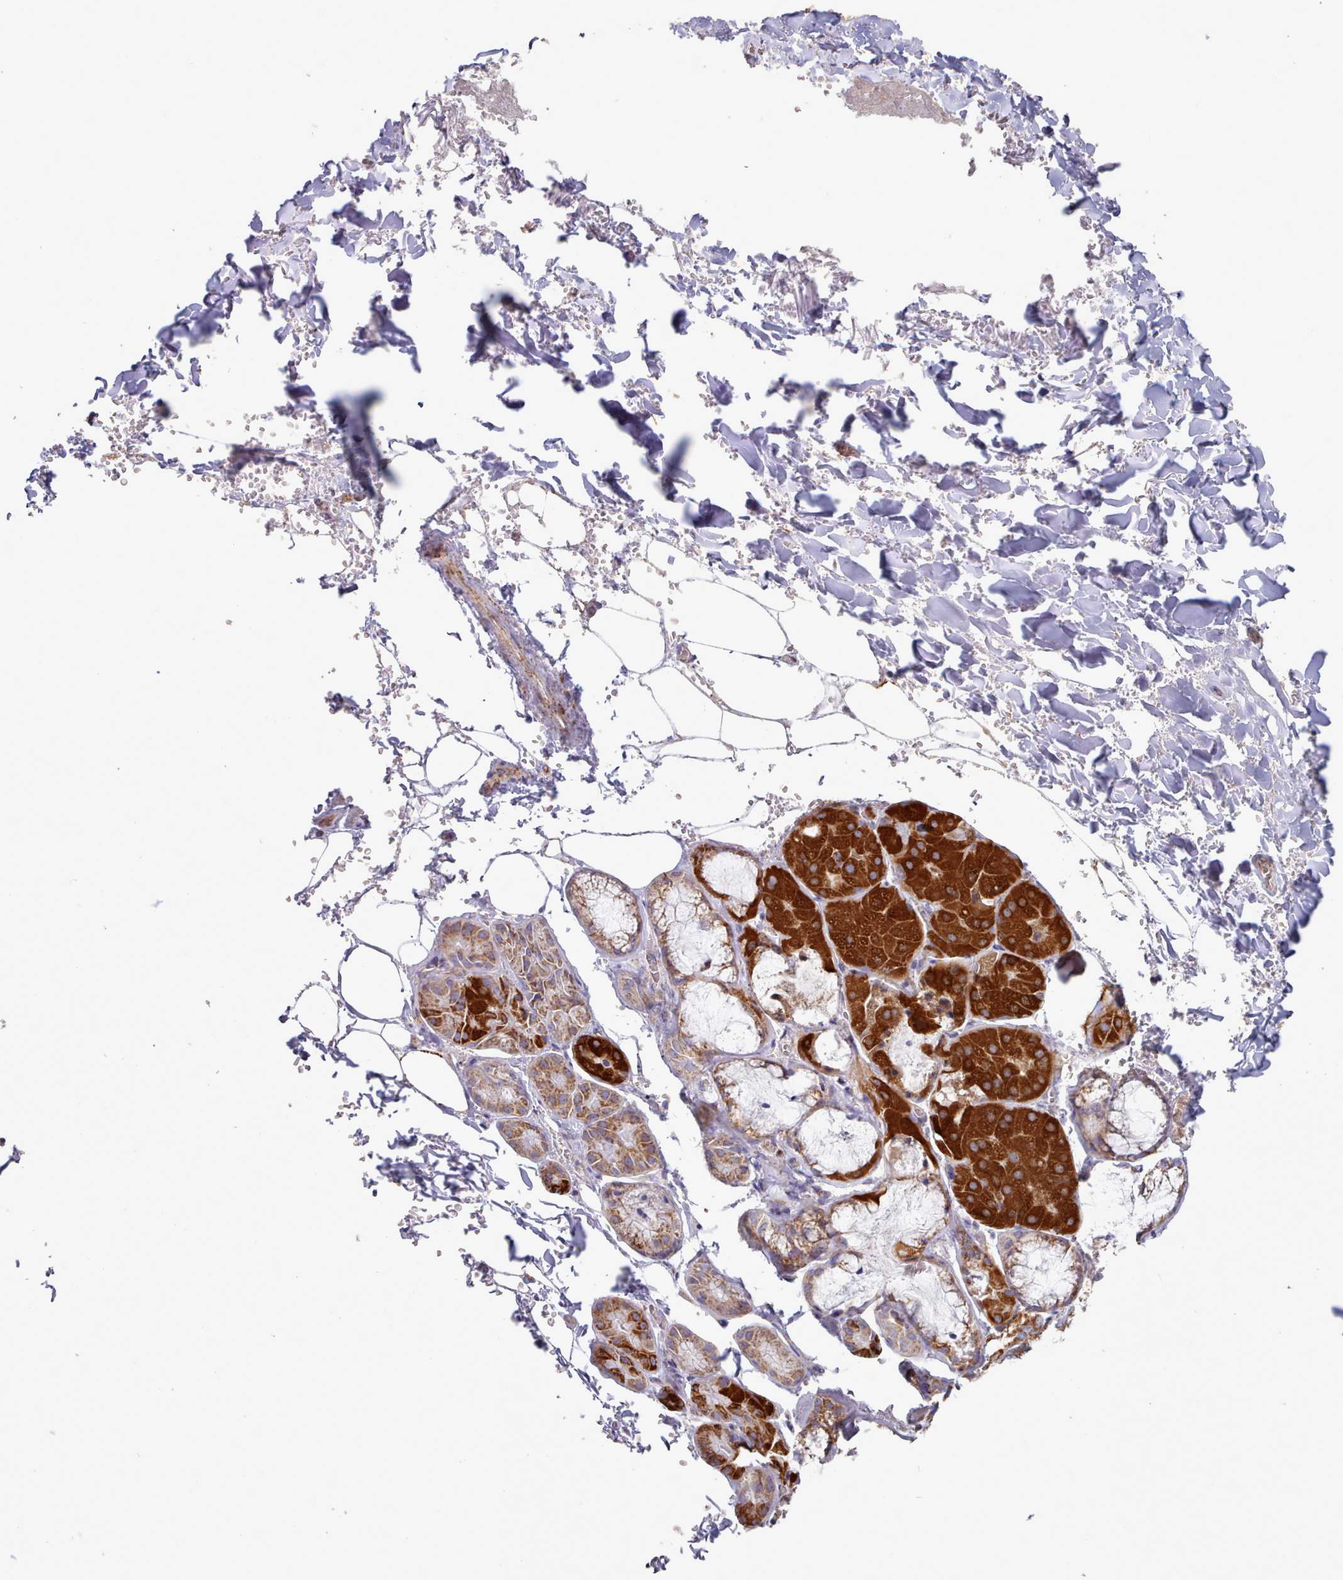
{"staining": {"intensity": "negative", "quantity": "none", "location": "none"}, "tissue": "adipose tissue", "cell_type": "Adipocytes", "image_type": "normal", "snomed": [{"axis": "morphology", "description": "Normal tissue, NOS"}, {"axis": "topography", "description": "Cartilage tissue"}], "caption": "Adipocytes show no significant staining in normal adipose tissue. (DAB (3,3'-diaminobenzidine) IHC visualized using brightfield microscopy, high magnification).", "gene": "HSDL2", "patient": {"sex": "male", "age": 66}}